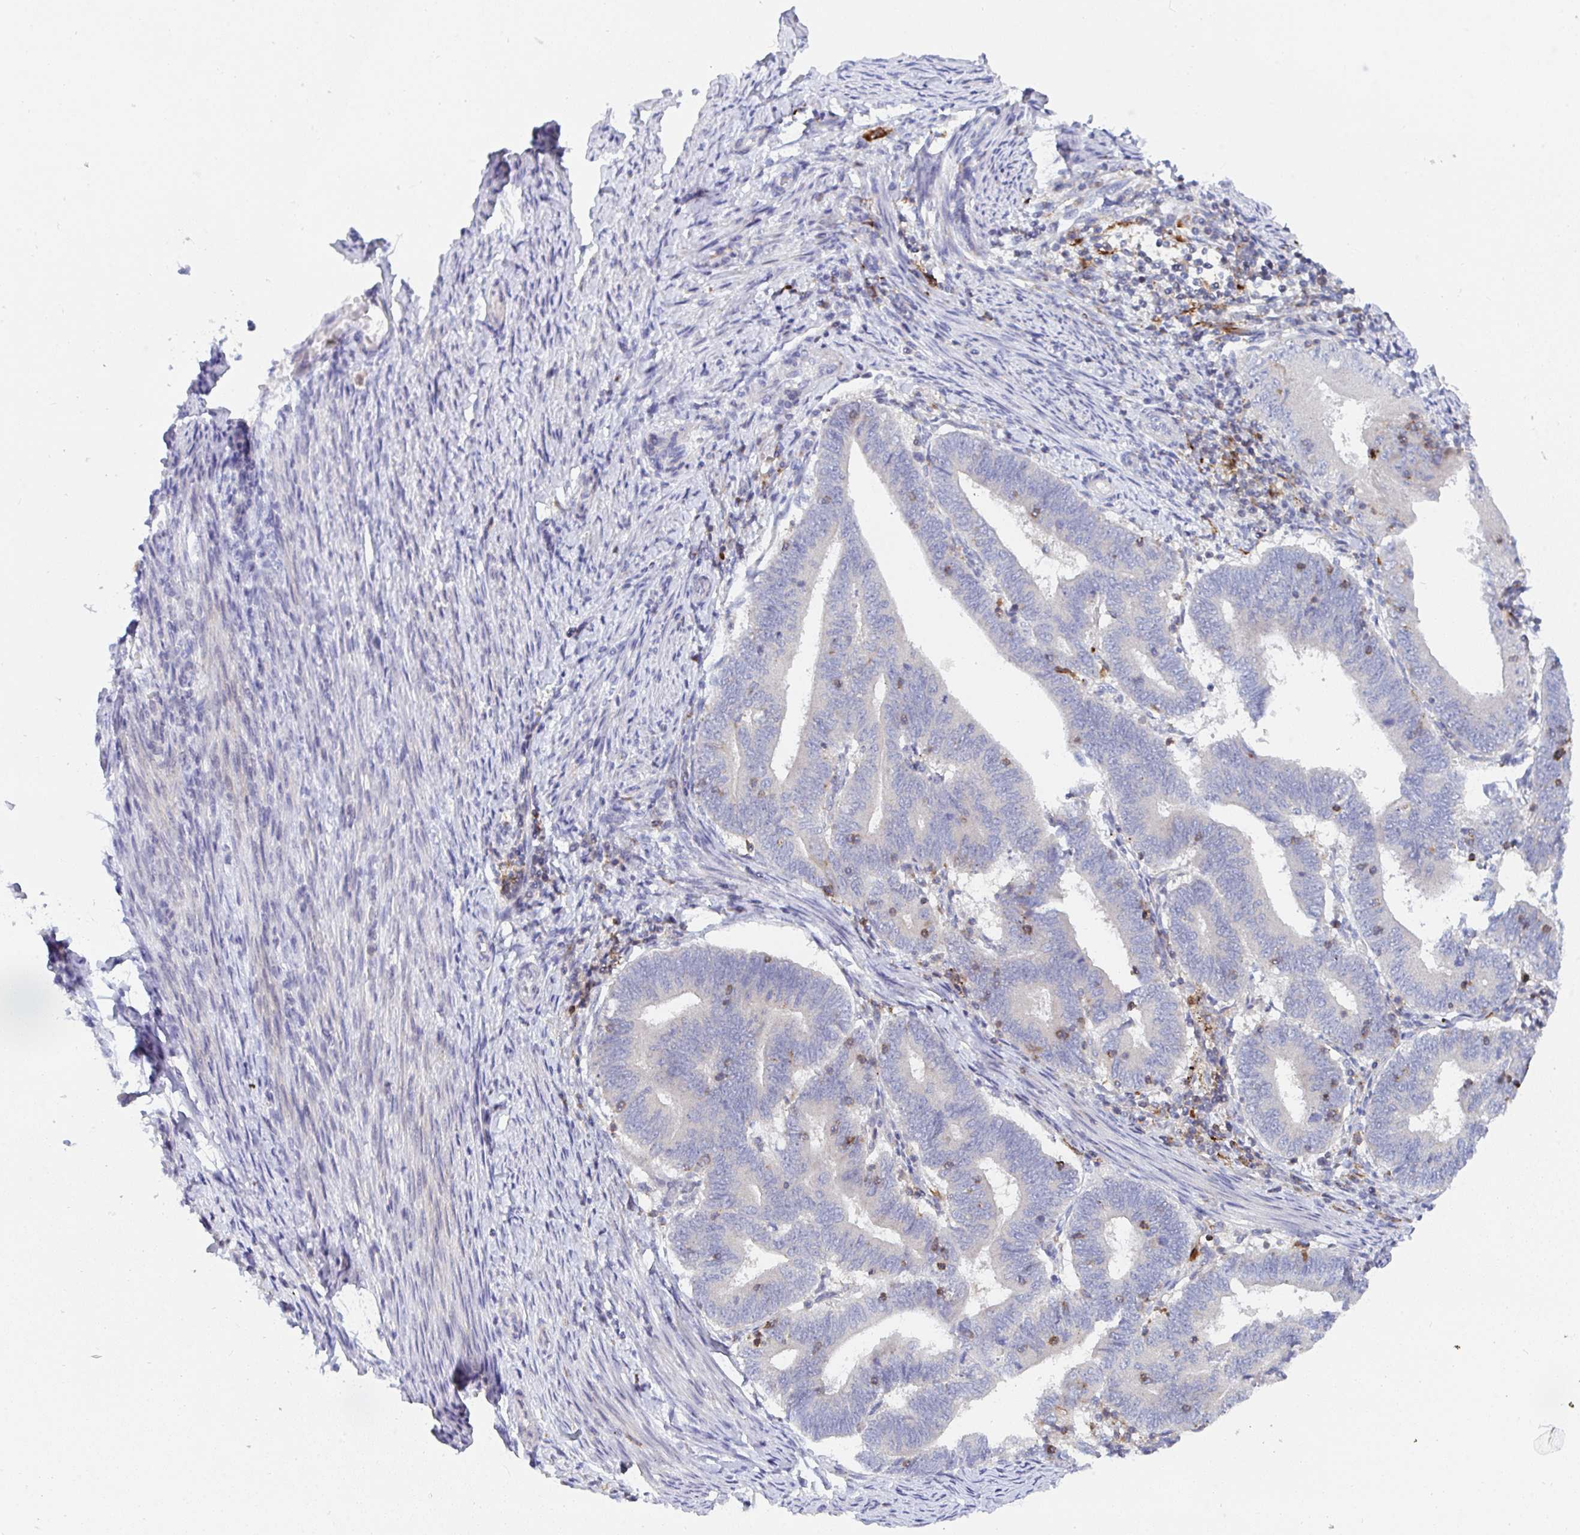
{"staining": {"intensity": "negative", "quantity": "none", "location": "none"}, "tissue": "endometrial cancer", "cell_type": "Tumor cells", "image_type": "cancer", "snomed": [{"axis": "morphology", "description": "Adenocarcinoma, NOS"}, {"axis": "topography", "description": "Endometrium"}], "caption": "Immunohistochemical staining of human adenocarcinoma (endometrial) reveals no significant expression in tumor cells. The staining is performed using DAB (3,3'-diaminobenzidine) brown chromogen with nuclei counter-stained in using hematoxylin.", "gene": "FRMD3", "patient": {"sex": "female", "age": 70}}